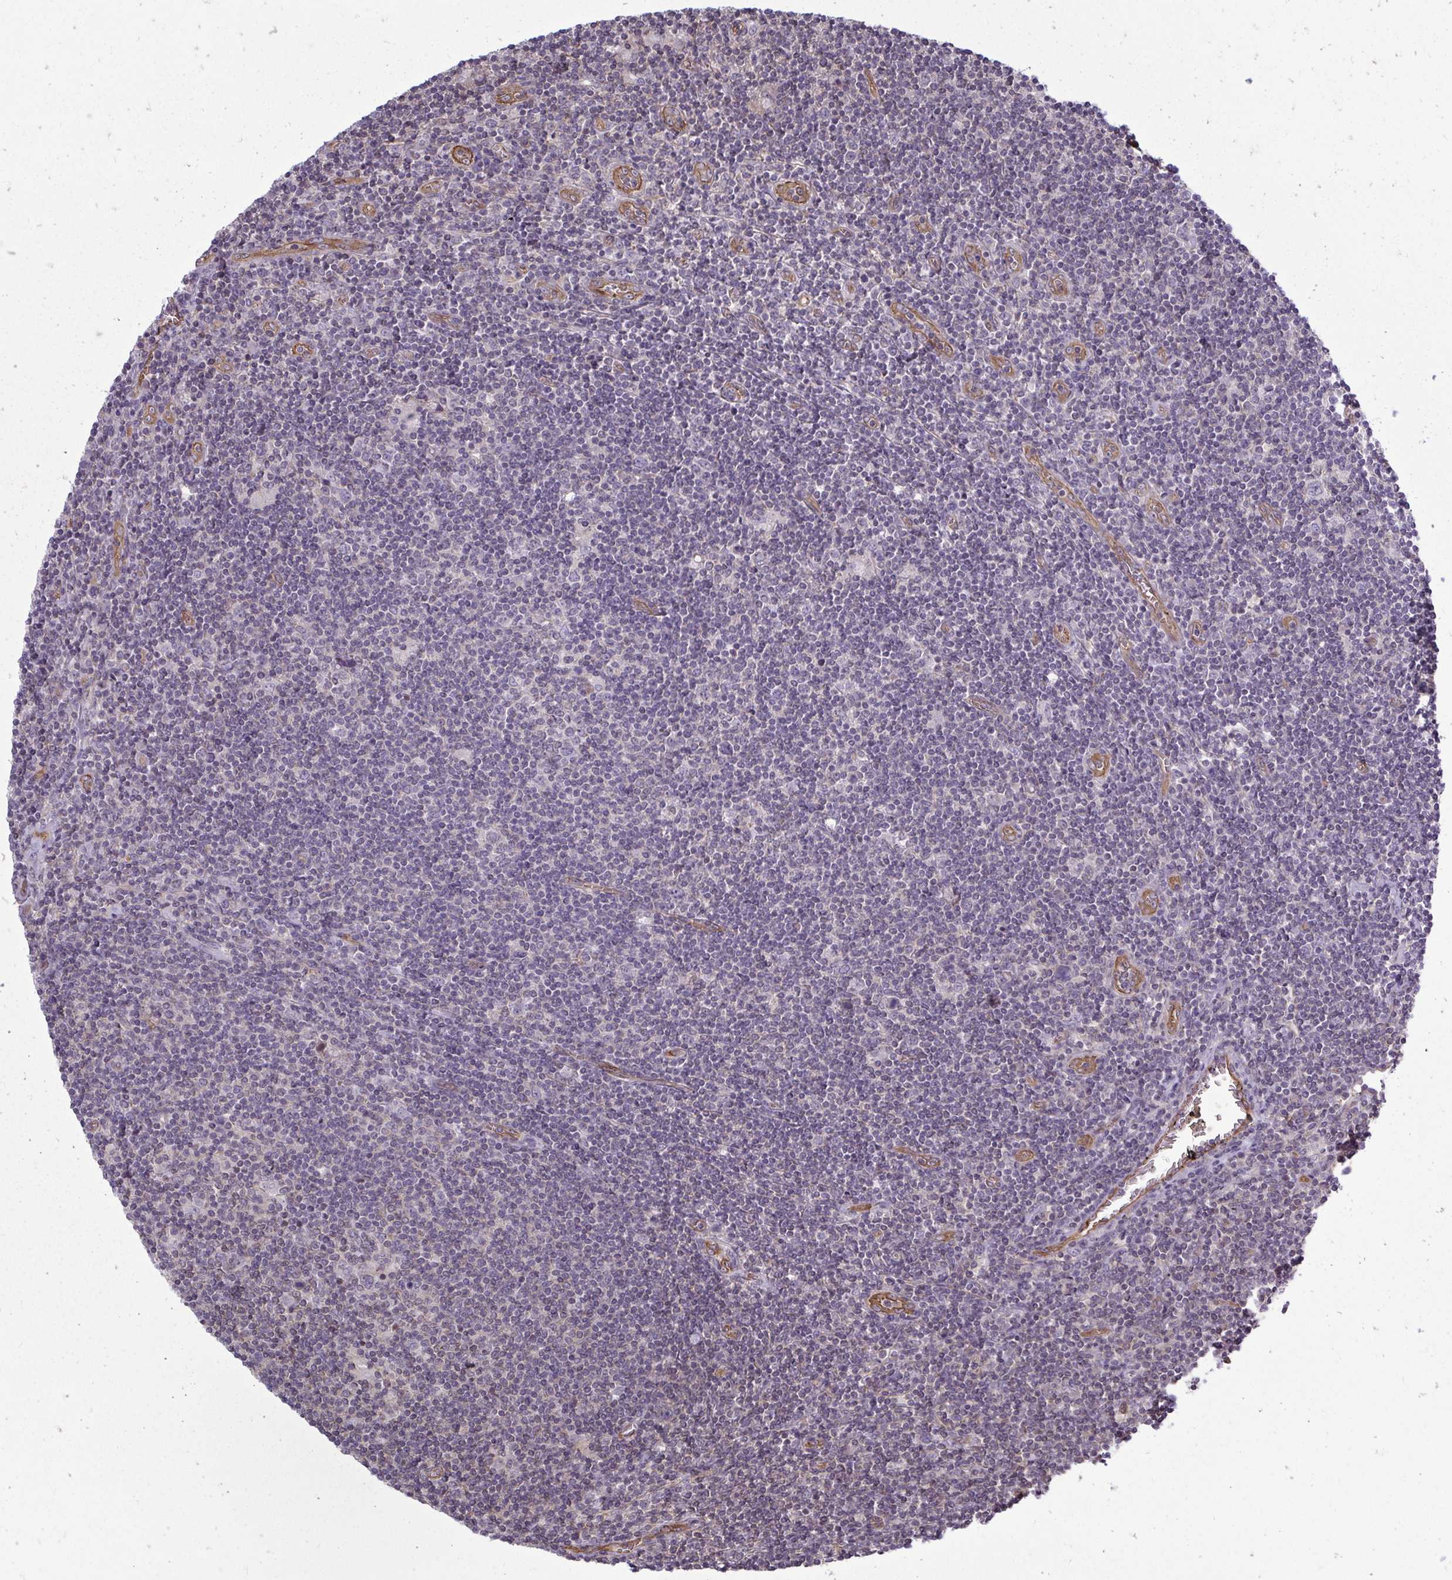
{"staining": {"intensity": "negative", "quantity": "none", "location": "none"}, "tissue": "lymphoma", "cell_type": "Tumor cells", "image_type": "cancer", "snomed": [{"axis": "morphology", "description": "Hodgkin's disease, NOS"}, {"axis": "topography", "description": "Lymph node"}], "caption": "Tumor cells show no significant protein positivity in lymphoma.", "gene": "FUT10", "patient": {"sex": "male", "age": 40}}